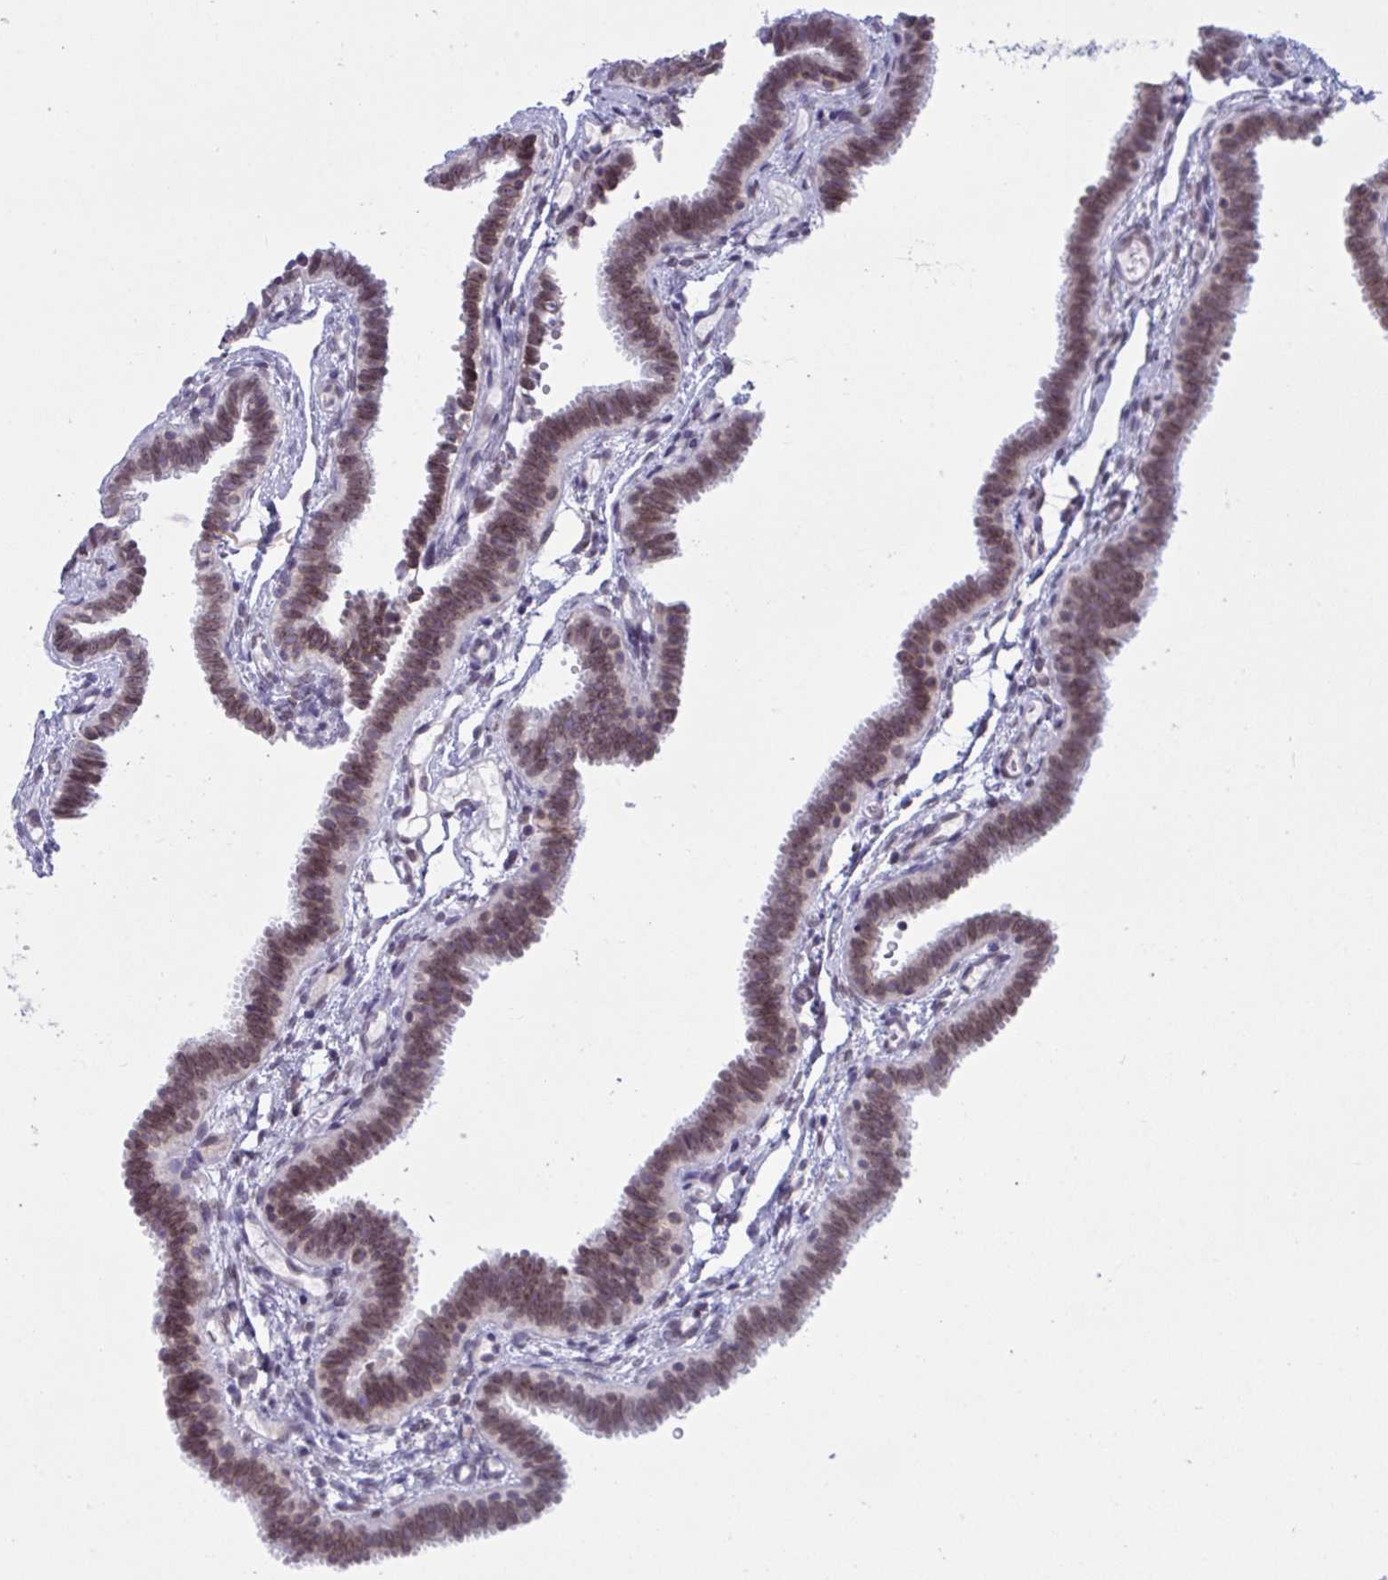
{"staining": {"intensity": "moderate", "quantity": ">75%", "location": "nuclear"}, "tissue": "fallopian tube", "cell_type": "Glandular cells", "image_type": "normal", "snomed": [{"axis": "morphology", "description": "Normal tissue, NOS"}, {"axis": "topography", "description": "Fallopian tube"}], "caption": "IHC image of normal fallopian tube: fallopian tube stained using immunohistochemistry demonstrates medium levels of moderate protein expression localized specifically in the nuclear of glandular cells, appearing as a nuclear brown color.", "gene": "DOCK11", "patient": {"sex": "female", "age": 37}}